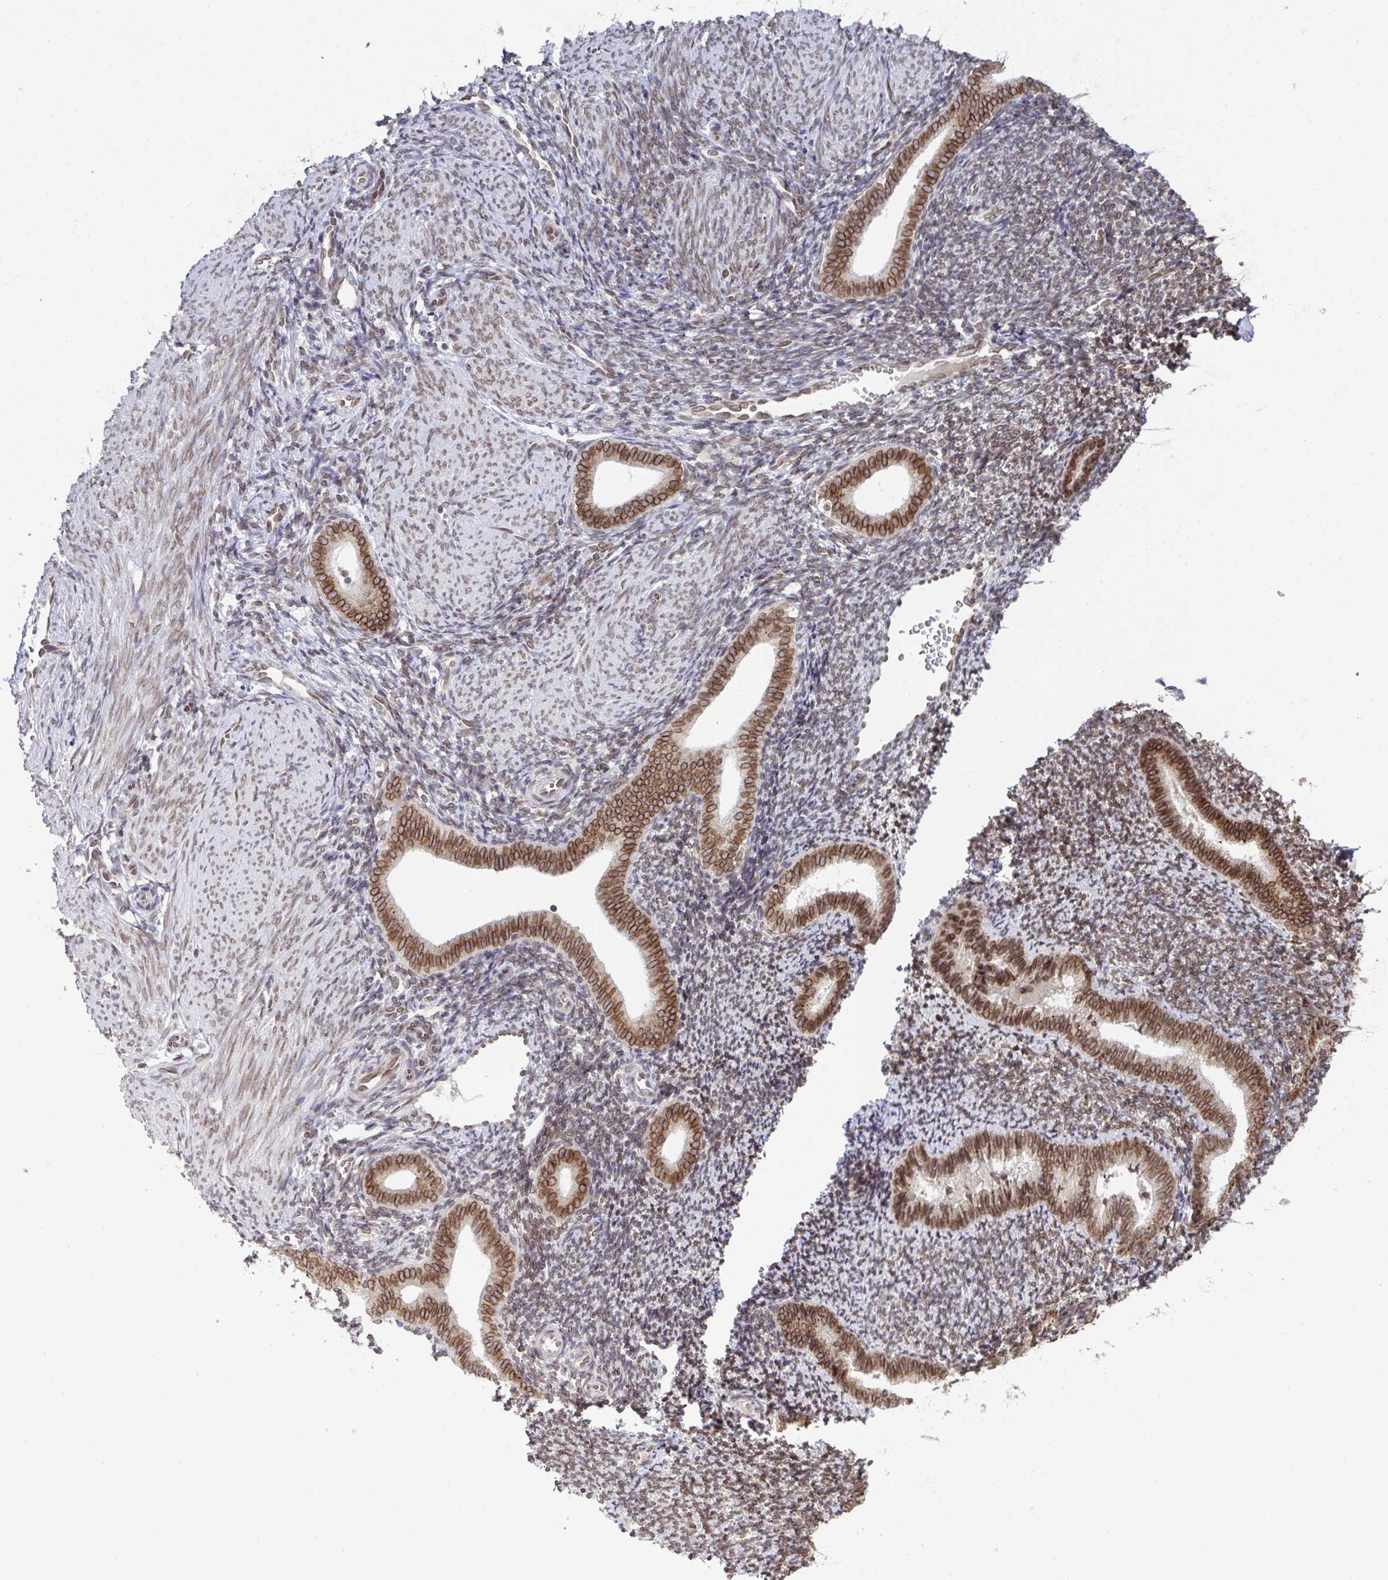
{"staining": {"intensity": "moderate", "quantity": "25%-75%", "location": "cytoplasmic/membranous,nuclear"}, "tissue": "endometrium", "cell_type": "Cells in endometrial stroma", "image_type": "normal", "snomed": [{"axis": "morphology", "description": "Normal tissue, NOS"}, {"axis": "topography", "description": "Endometrium"}], "caption": "IHC staining of unremarkable endometrium, which displays medium levels of moderate cytoplasmic/membranous,nuclear positivity in about 25%-75% of cells in endometrial stroma indicating moderate cytoplasmic/membranous,nuclear protein expression. The staining was performed using DAB (brown) for protein detection and nuclei were counterstained in hematoxylin (blue).", "gene": "RANBP2", "patient": {"sex": "female", "age": 39}}